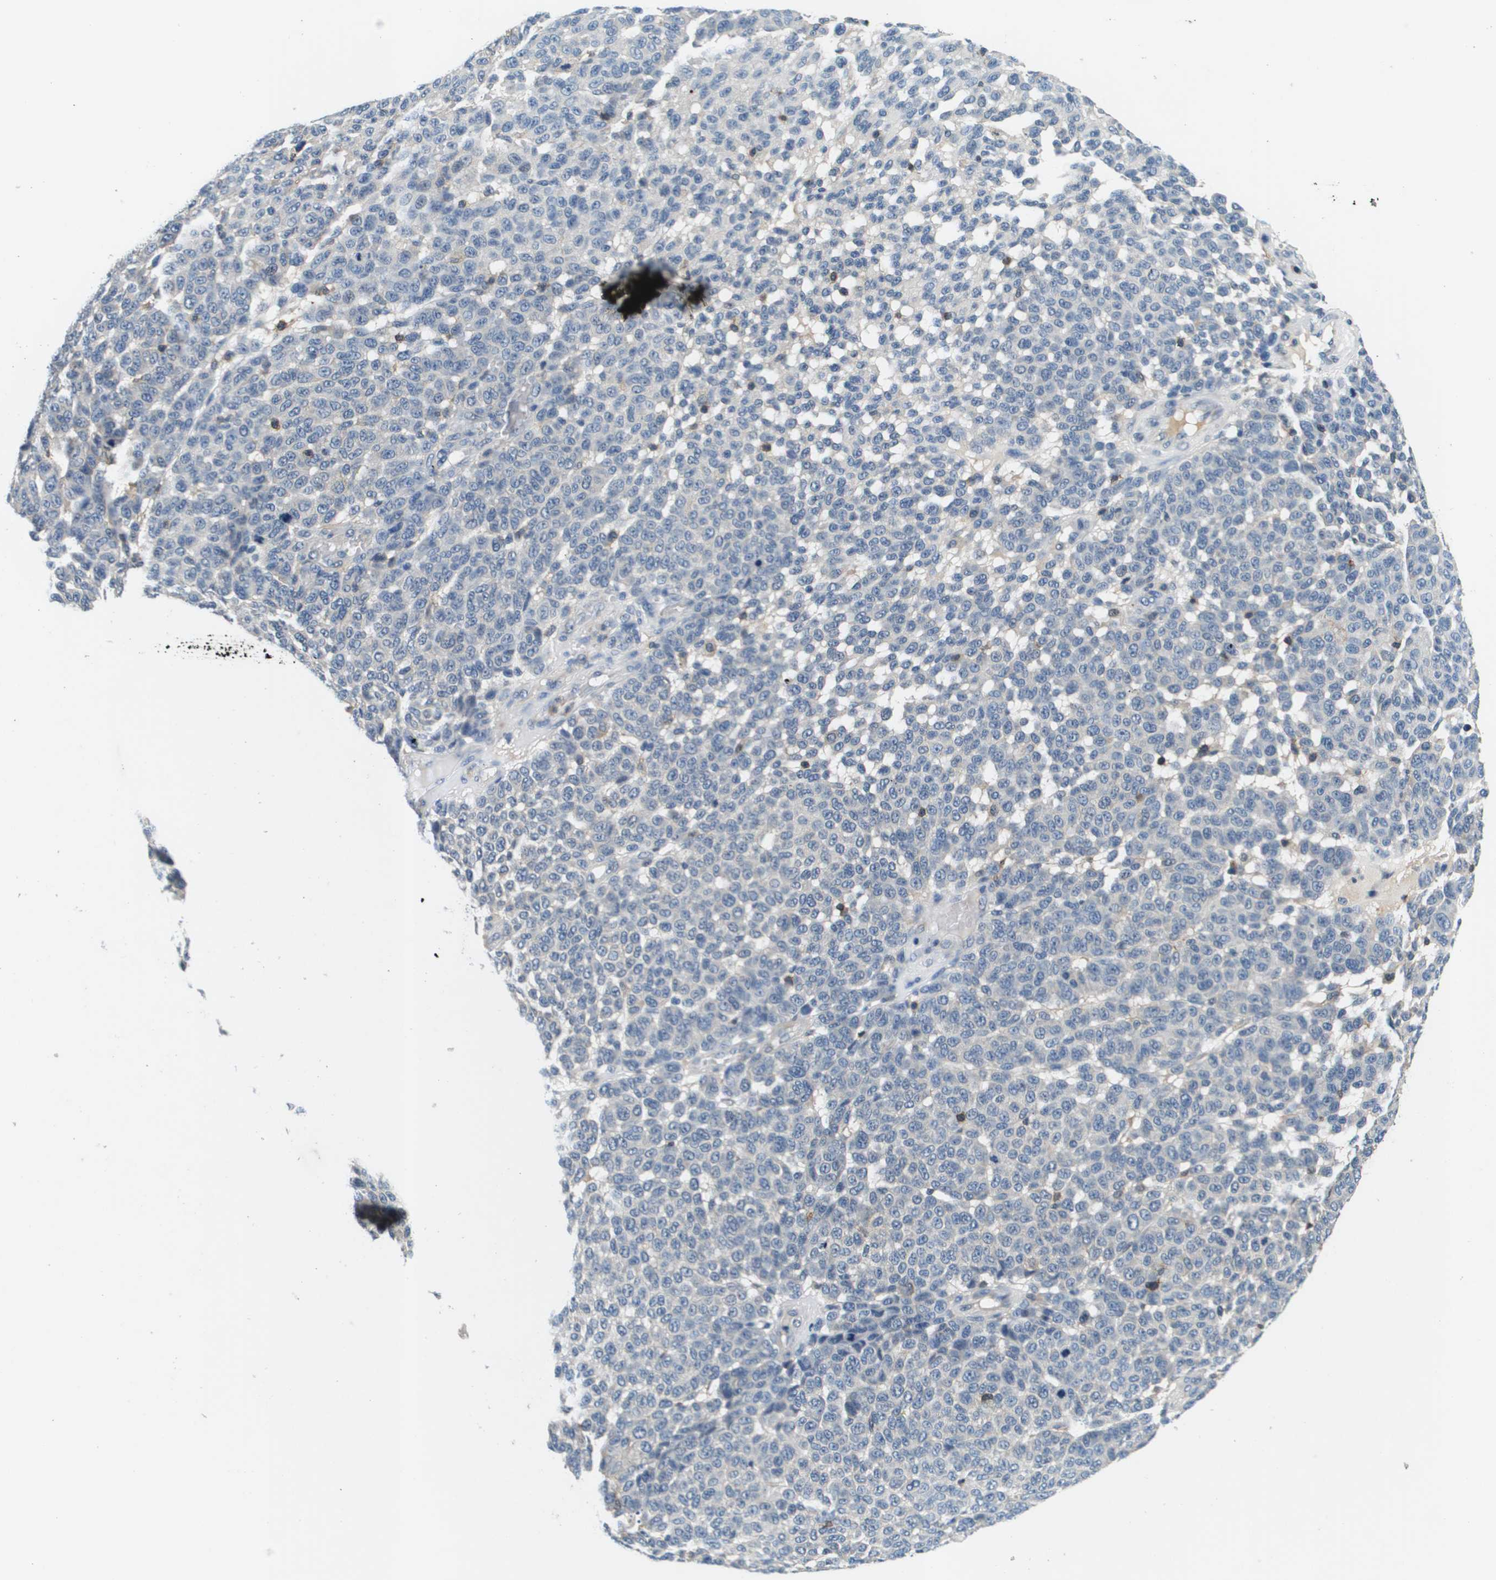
{"staining": {"intensity": "negative", "quantity": "none", "location": "none"}, "tissue": "melanoma", "cell_type": "Tumor cells", "image_type": "cancer", "snomed": [{"axis": "morphology", "description": "Malignant melanoma, NOS"}, {"axis": "topography", "description": "Skin"}], "caption": "Immunohistochemistry of malignant melanoma reveals no expression in tumor cells.", "gene": "KCNQ5", "patient": {"sex": "male", "age": 59}}